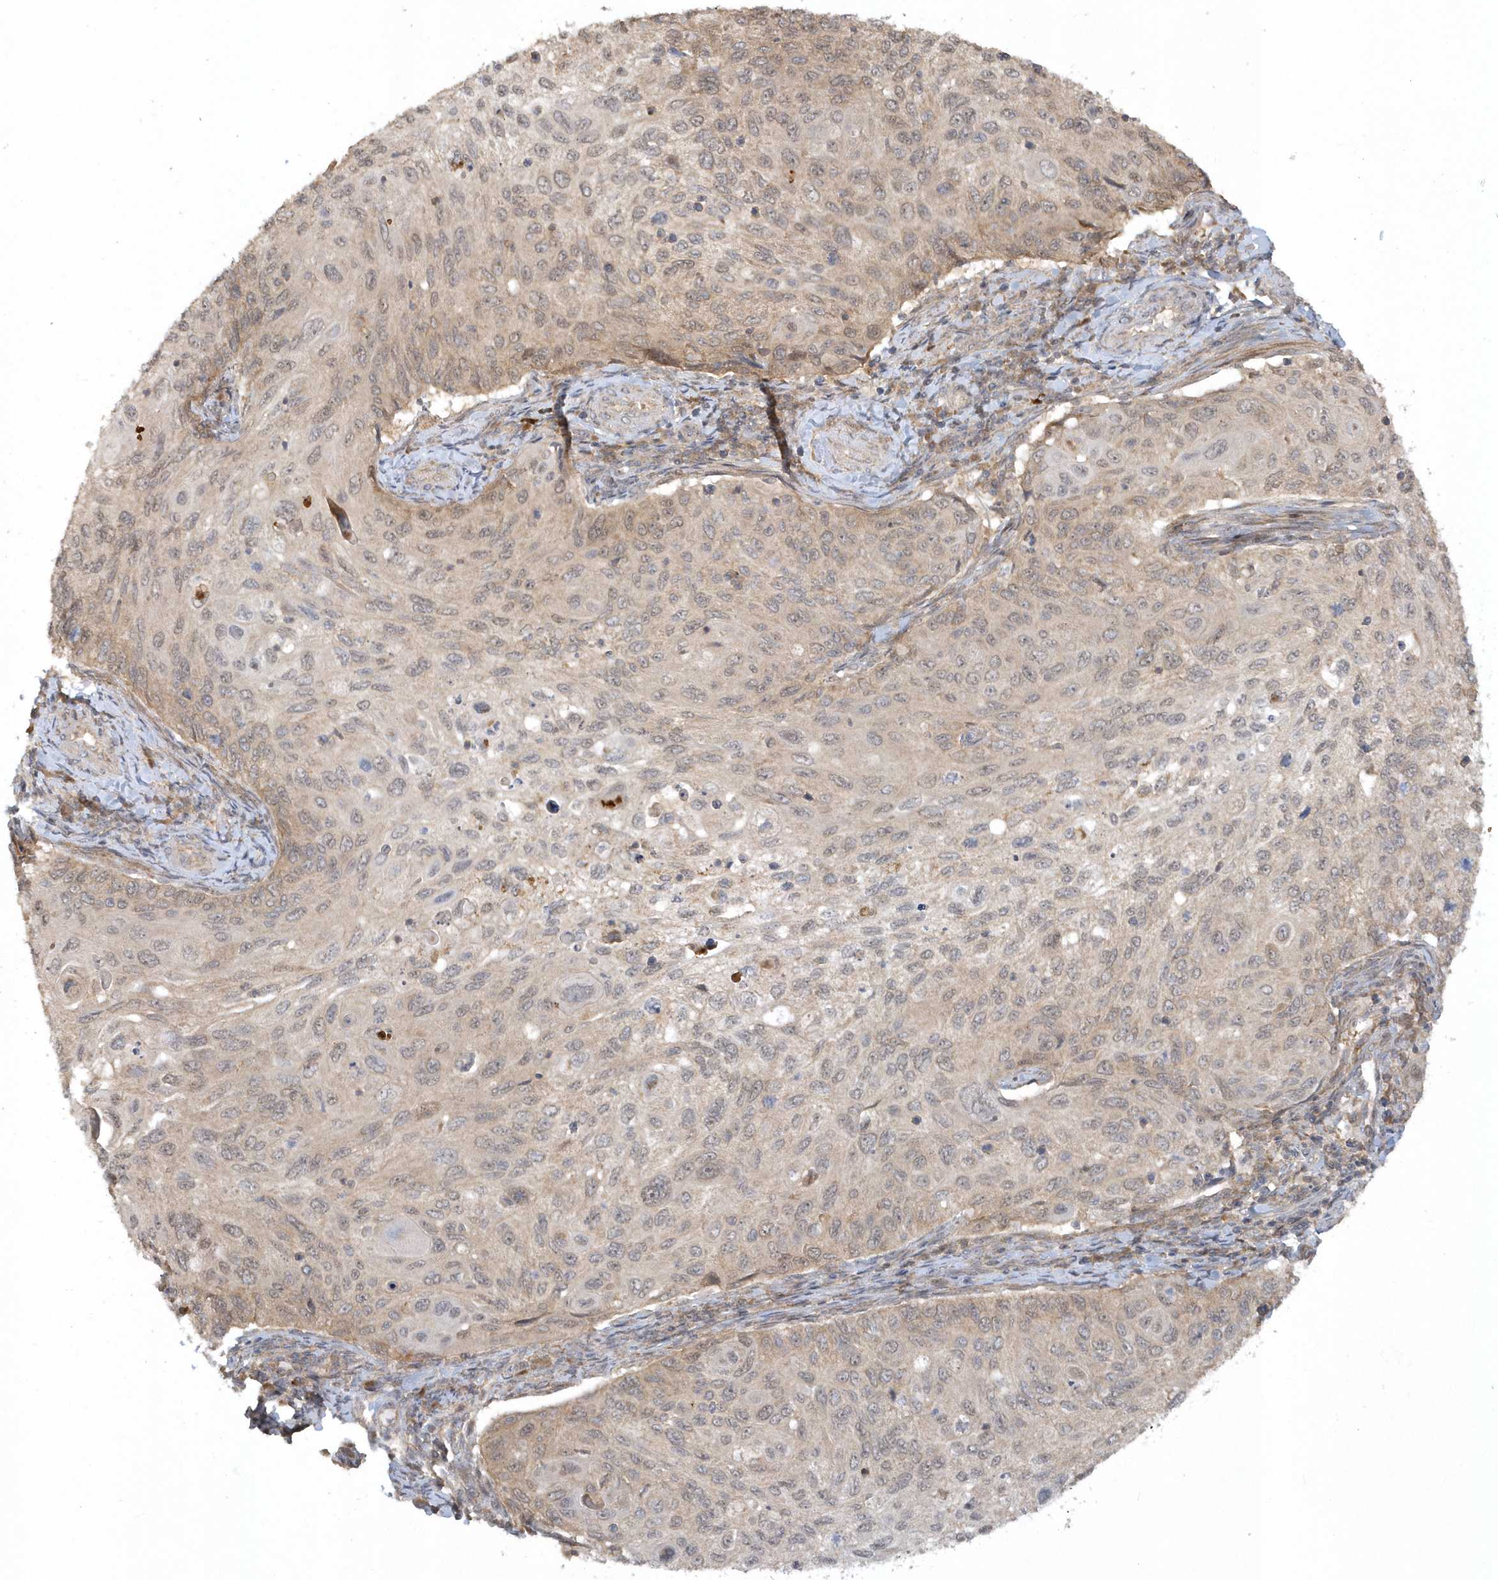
{"staining": {"intensity": "weak", "quantity": "25%-75%", "location": "cytoplasmic/membranous"}, "tissue": "cervical cancer", "cell_type": "Tumor cells", "image_type": "cancer", "snomed": [{"axis": "morphology", "description": "Squamous cell carcinoma, NOS"}, {"axis": "topography", "description": "Cervix"}], "caption": "Cervical cancer stained for a protein displays weak cytoplasmic/membranous positivity in tumor cells.", "gene": "THG1L", "patient": {"sex": "female", "age": 70}}